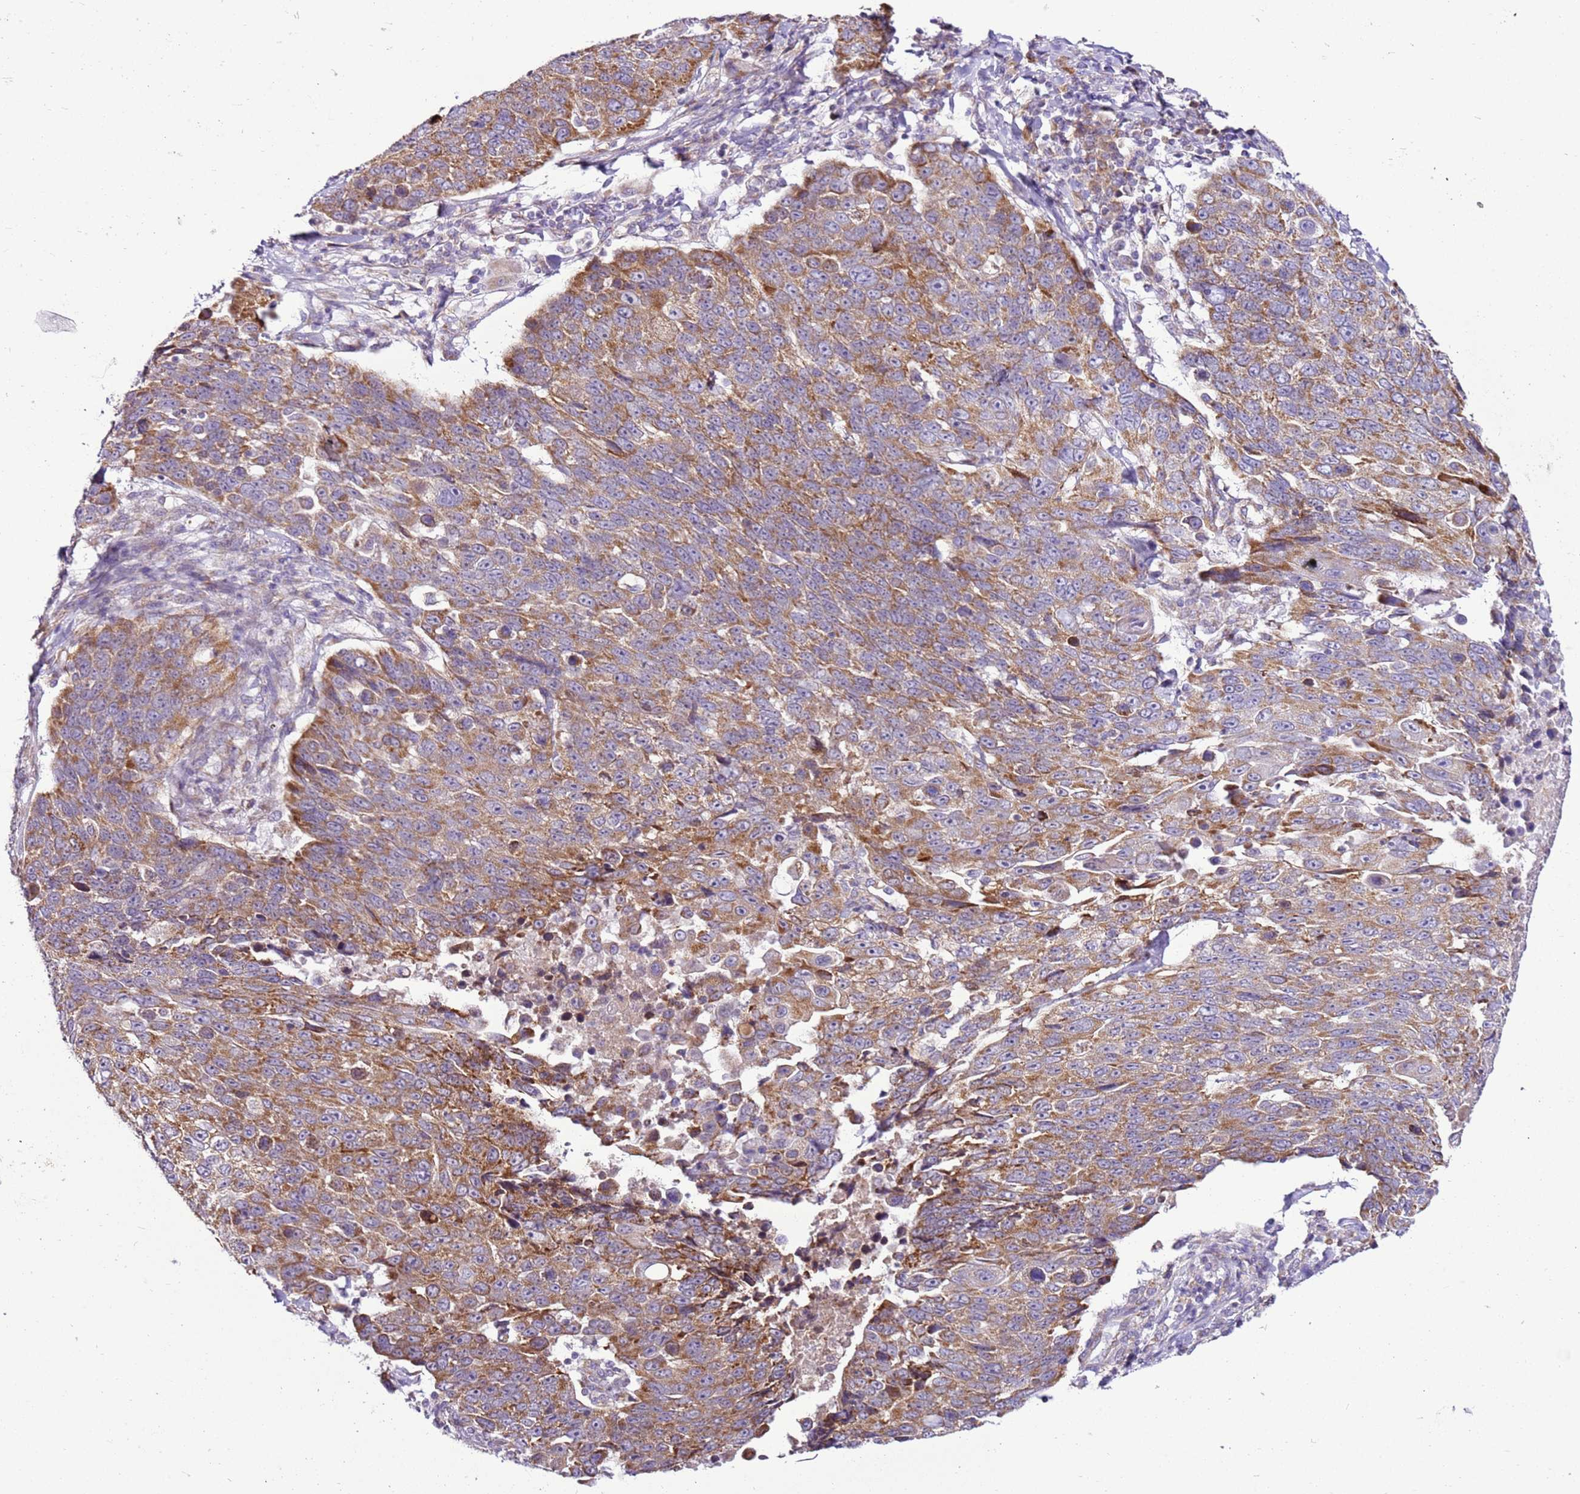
{"staining": {"intensity": "moderate", "quantity": ">75%", "location": "cytoplasmic/membranous"}, "tissue": "lung cancer", "cell_type": "Tumor cells", "image_type": "cancer", "snomed": [{"axis": "morphology", "description": "Squamous cell carcinoma, NOS"}, {"axis": "topography", "description": "Lung"}], "caption": "Approximately >75% of tumor cells in human lung cancer demonstrate moderate cytoplasmic/membranous protein expression as visualized by brown immunohistochemical staining.", "gene": "MRPL36", "patient": {"sex": "male", "age": 66}}